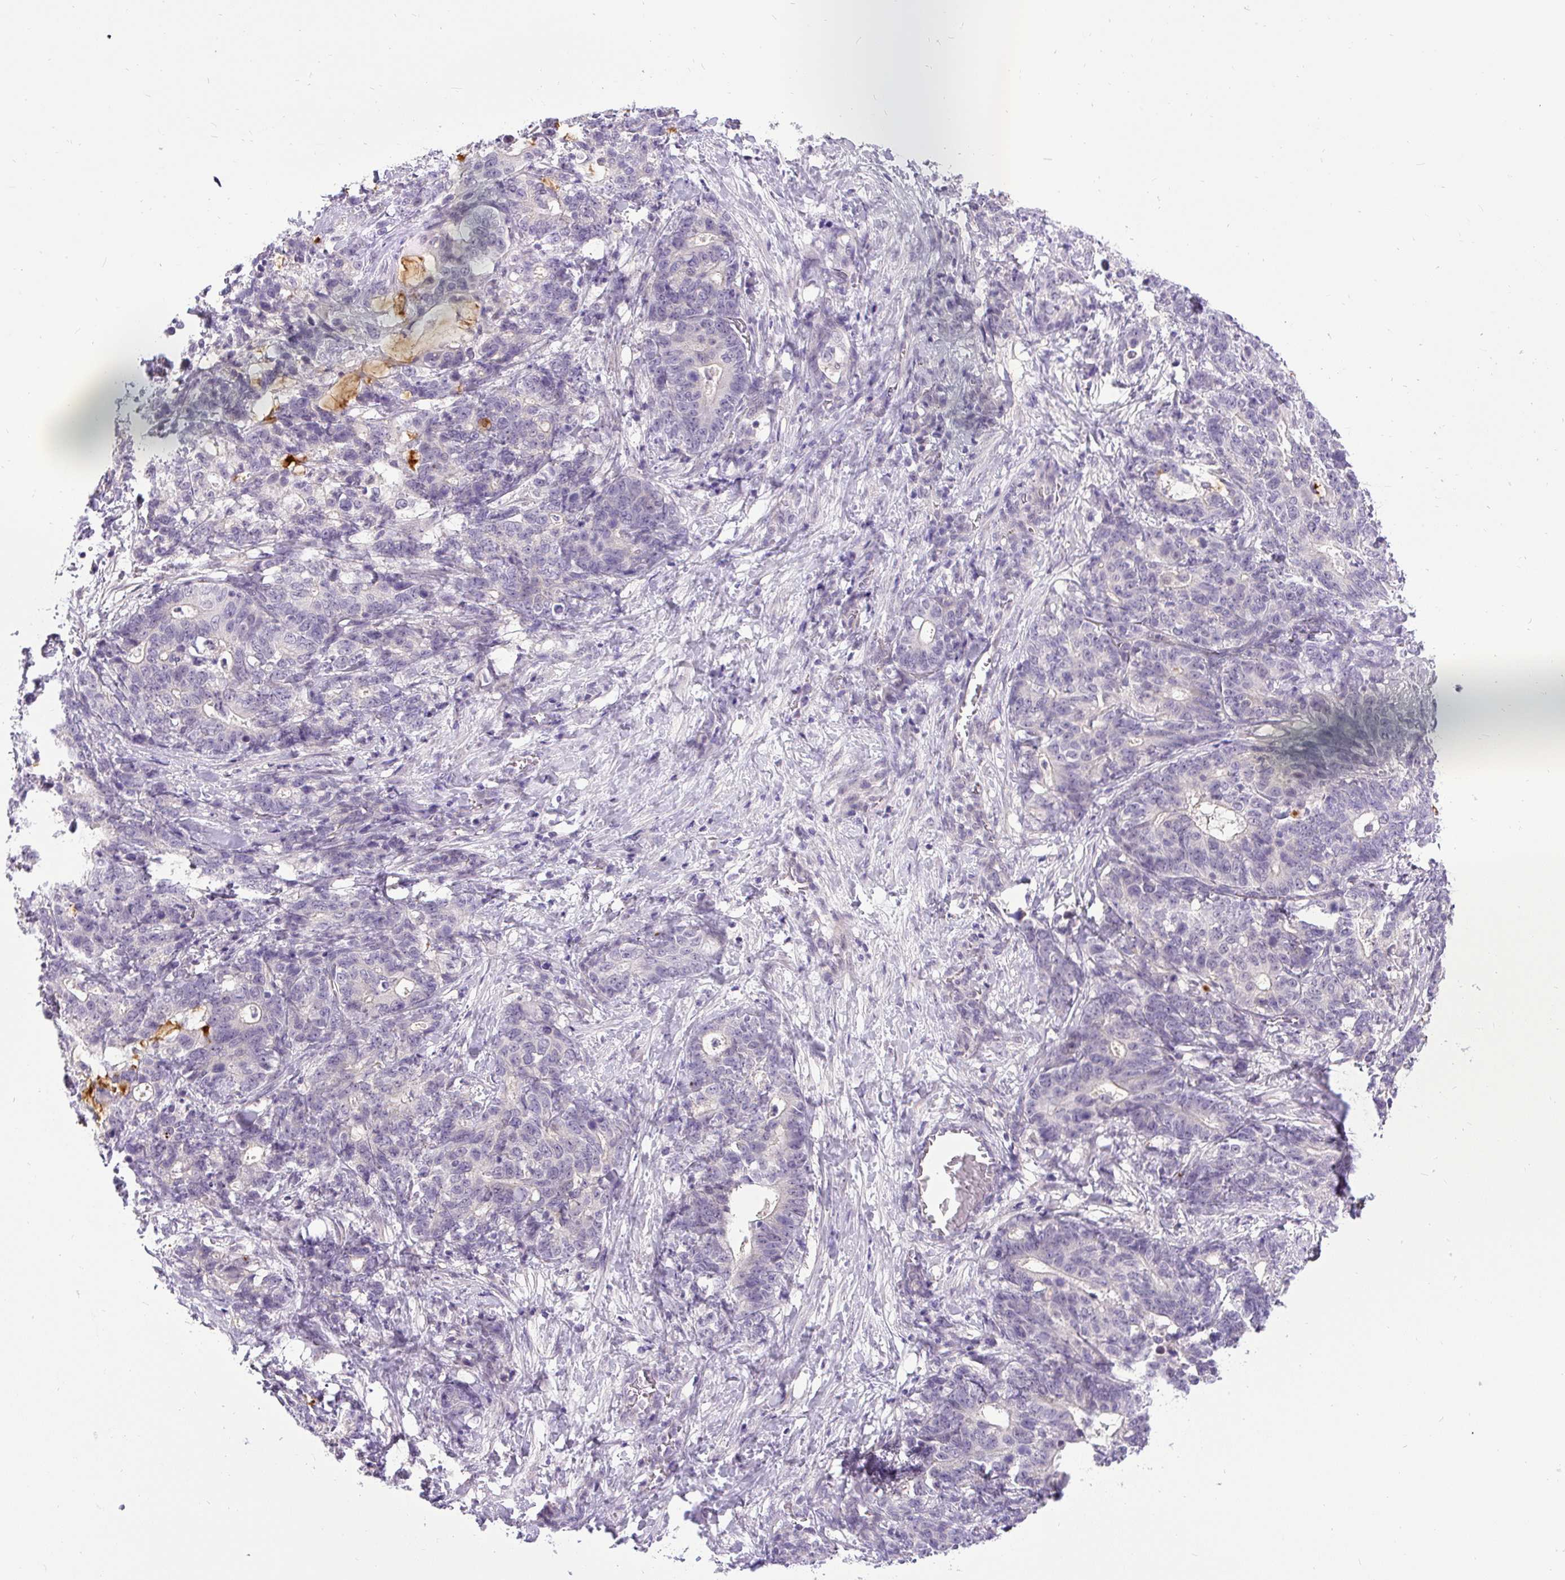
{"staining": {"intensity": "negative", "quantity": "none", "location": "none"}, "tissue": "stomach cancer", "cell_type": "Tumor cells", "image_type": "cancer", "snomed": [{"axis": "morphology", "description": "Normal tissue, NOS"}, {"axis": "morphology", "description": "Adenocarcinoma, NOS"}, {"axis": "topography", "description": "Stomach"}], "caption": "Photomicrograph shows no significant protein expression in tumor cells of stomach cancer (adenocarcinoma).", "gene": "FAM117B", "patient": {"sex": "female", "age": 64}}